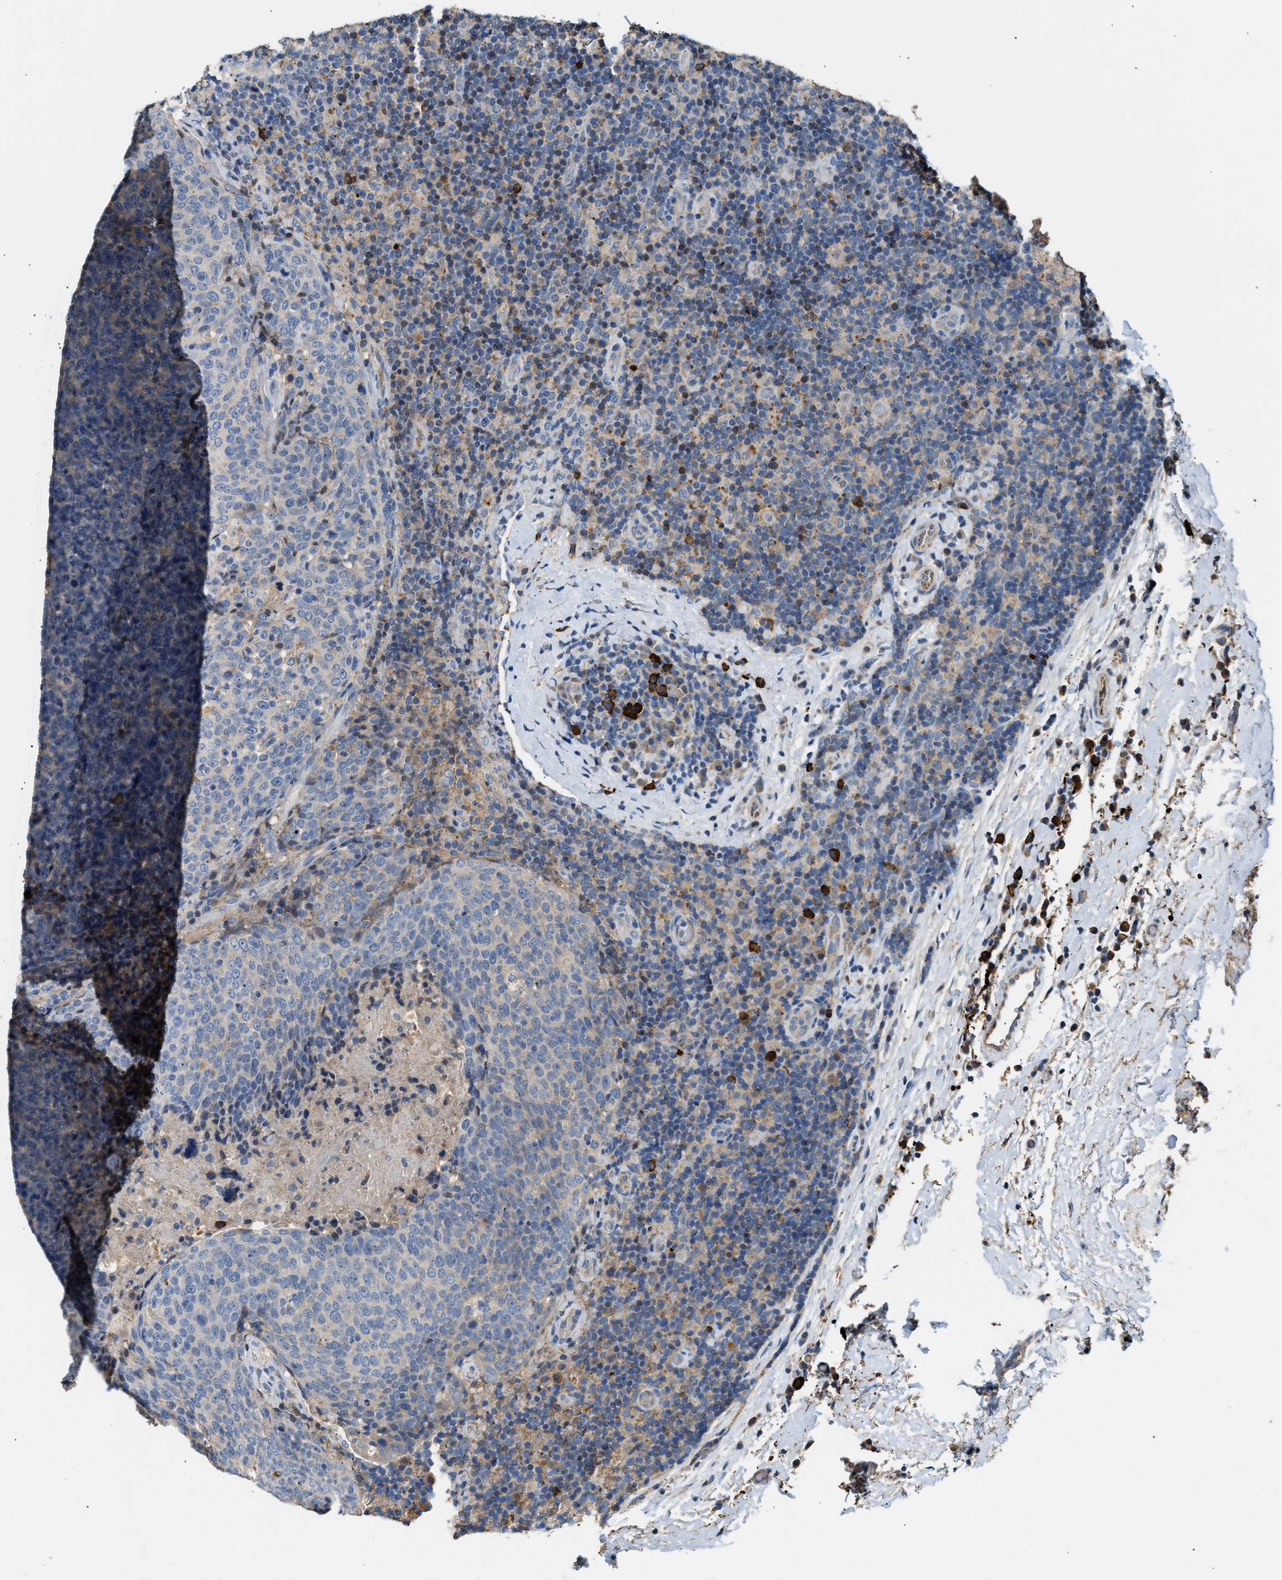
{"staining": {"intensity": "negative", "quantity": "none", "location": "none"}, "tissue": "head and neck cancer", "cell_type": "Tumor cells", "image_type": "cancer", "snomed": [{"axis": "morphology", "description": "Squamous cell carcinoma, NOS"}, {"axis": "morphology", "description": "Squamous cell carcinoma, metastatic, NOS"}, {"axis": "topography", "description": "Lymph node"}, {"axis": "topography", "description": "Head-Neck"}], "caption": "Immunohistochemical staining of squamous cell carcinoma (head and neck) exhibits no significant positivity in tumor cells.", "gene": "TMEM268", "patient": {"sex": "male", "age": 62}}